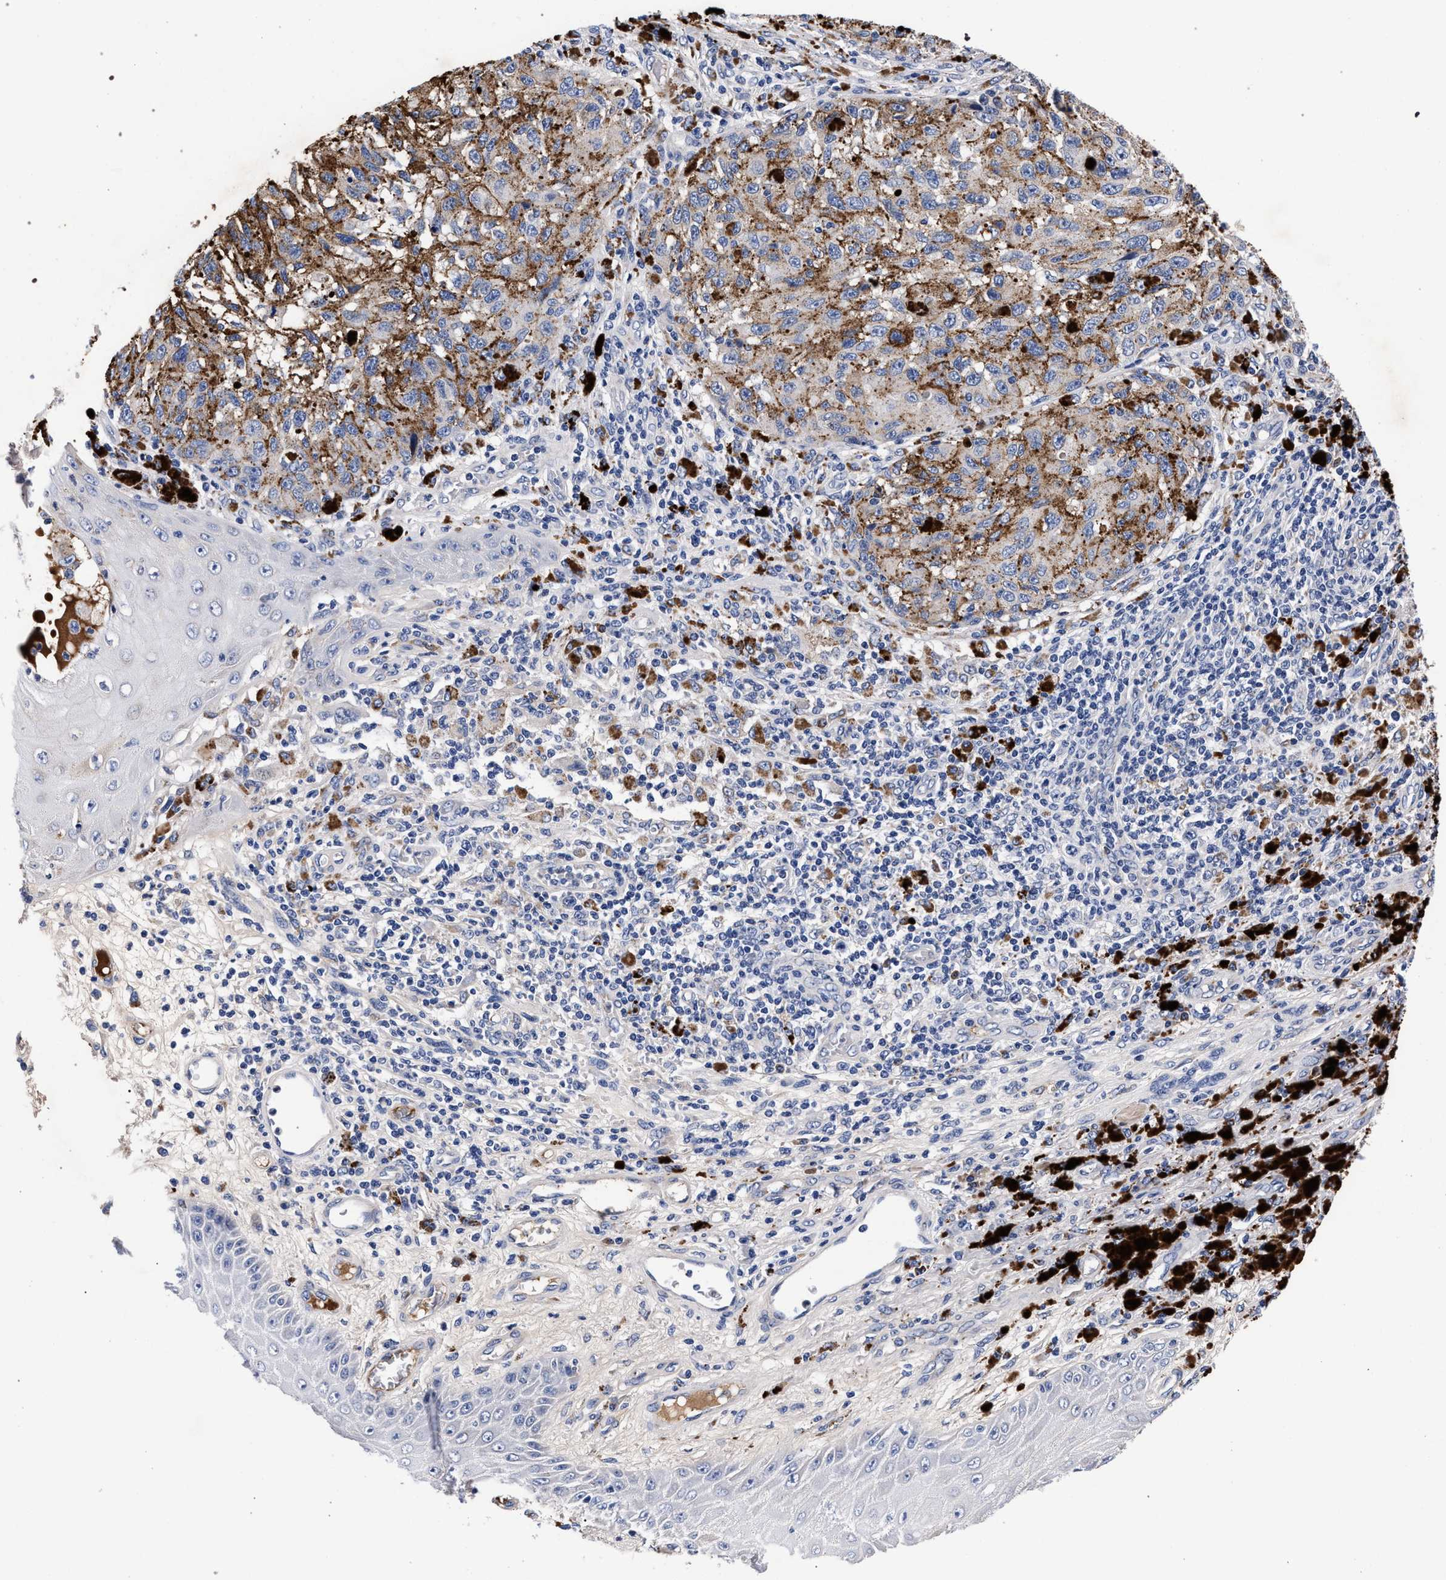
{"staining": {"intensity": "moderate", "quantity": "25%-75%", "location": "cytoplasmic/membranous"}, "tissue": "melanoma", "cell_type": "Tumor cells", "image_type": "cancer", "snomed": [{"axis": "morphology", "description": "Malignant melanoma, NOS"}, {"axis": "topography", "description": "Skin"}], "caption": "Melanoma tissue exhibits moderate cytoplasmic/membranous positivity in about 25%-75% of tumor cells, visualized by immunohistochemistry.", "gene": "ACOX1", "patient": {"sex": "female", "age": 73}}